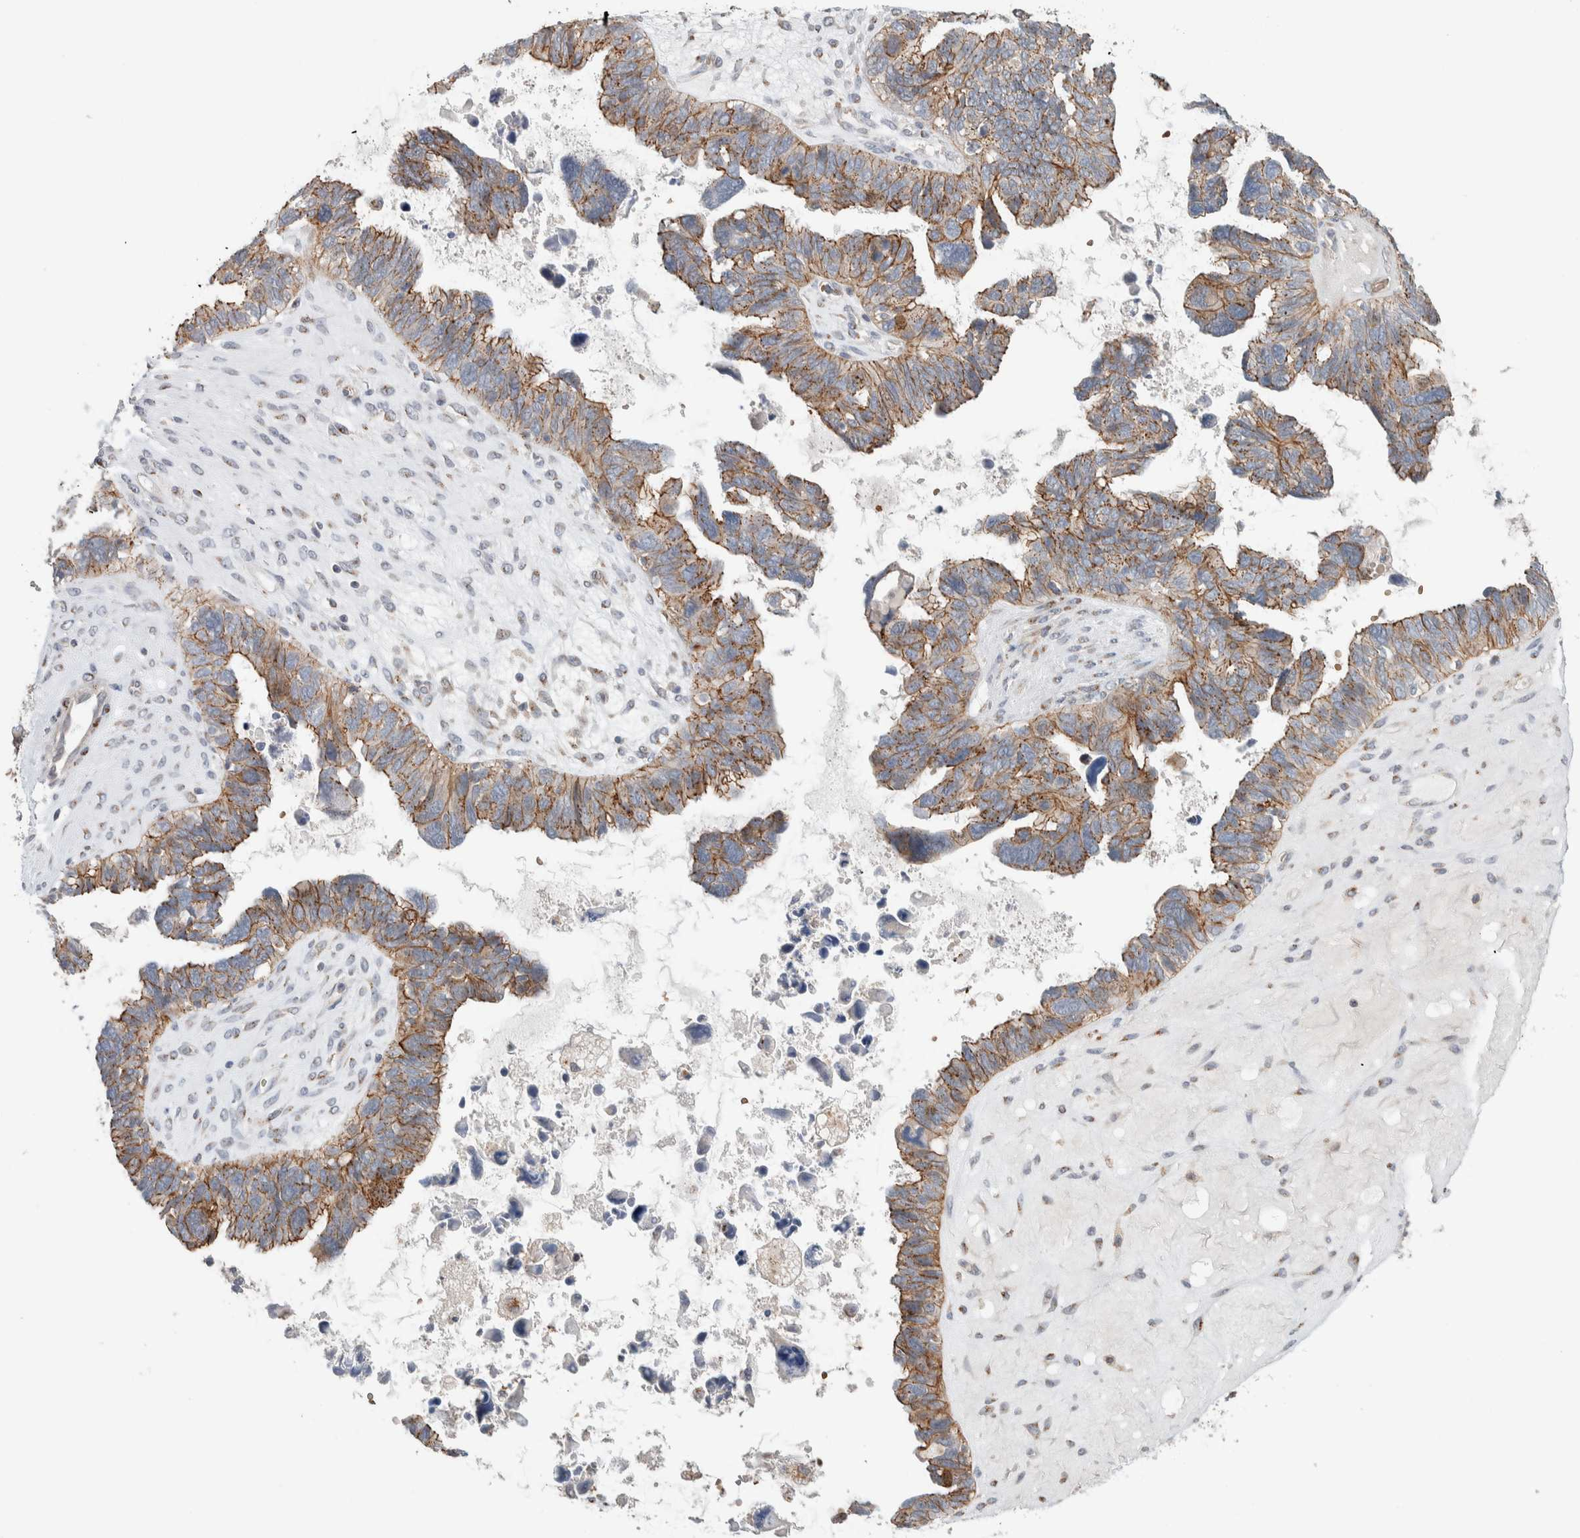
{"staining": {"intensity": "moderate", "quantity": ">75%", "location": "cytoplasmic/membranous"}, "tissue": "ovarian cancer", "cell_type": "Tumor cells", "image_type": "cancer", "snomed": [{"axis": "morphology", "description": "Cystadenocarcinoma, serous, NOS"}, {"axis": "topography", "description": "Ovary"}], "caption": "Ovarian serous cystadenocarcinoma stained with a brown dye displays moderate cytoplasmic/membranous positive positivity in approximately >75% of tumor cells.", "gene": "SLC38A10", "patient": {"sex": "female", "age": 79}}